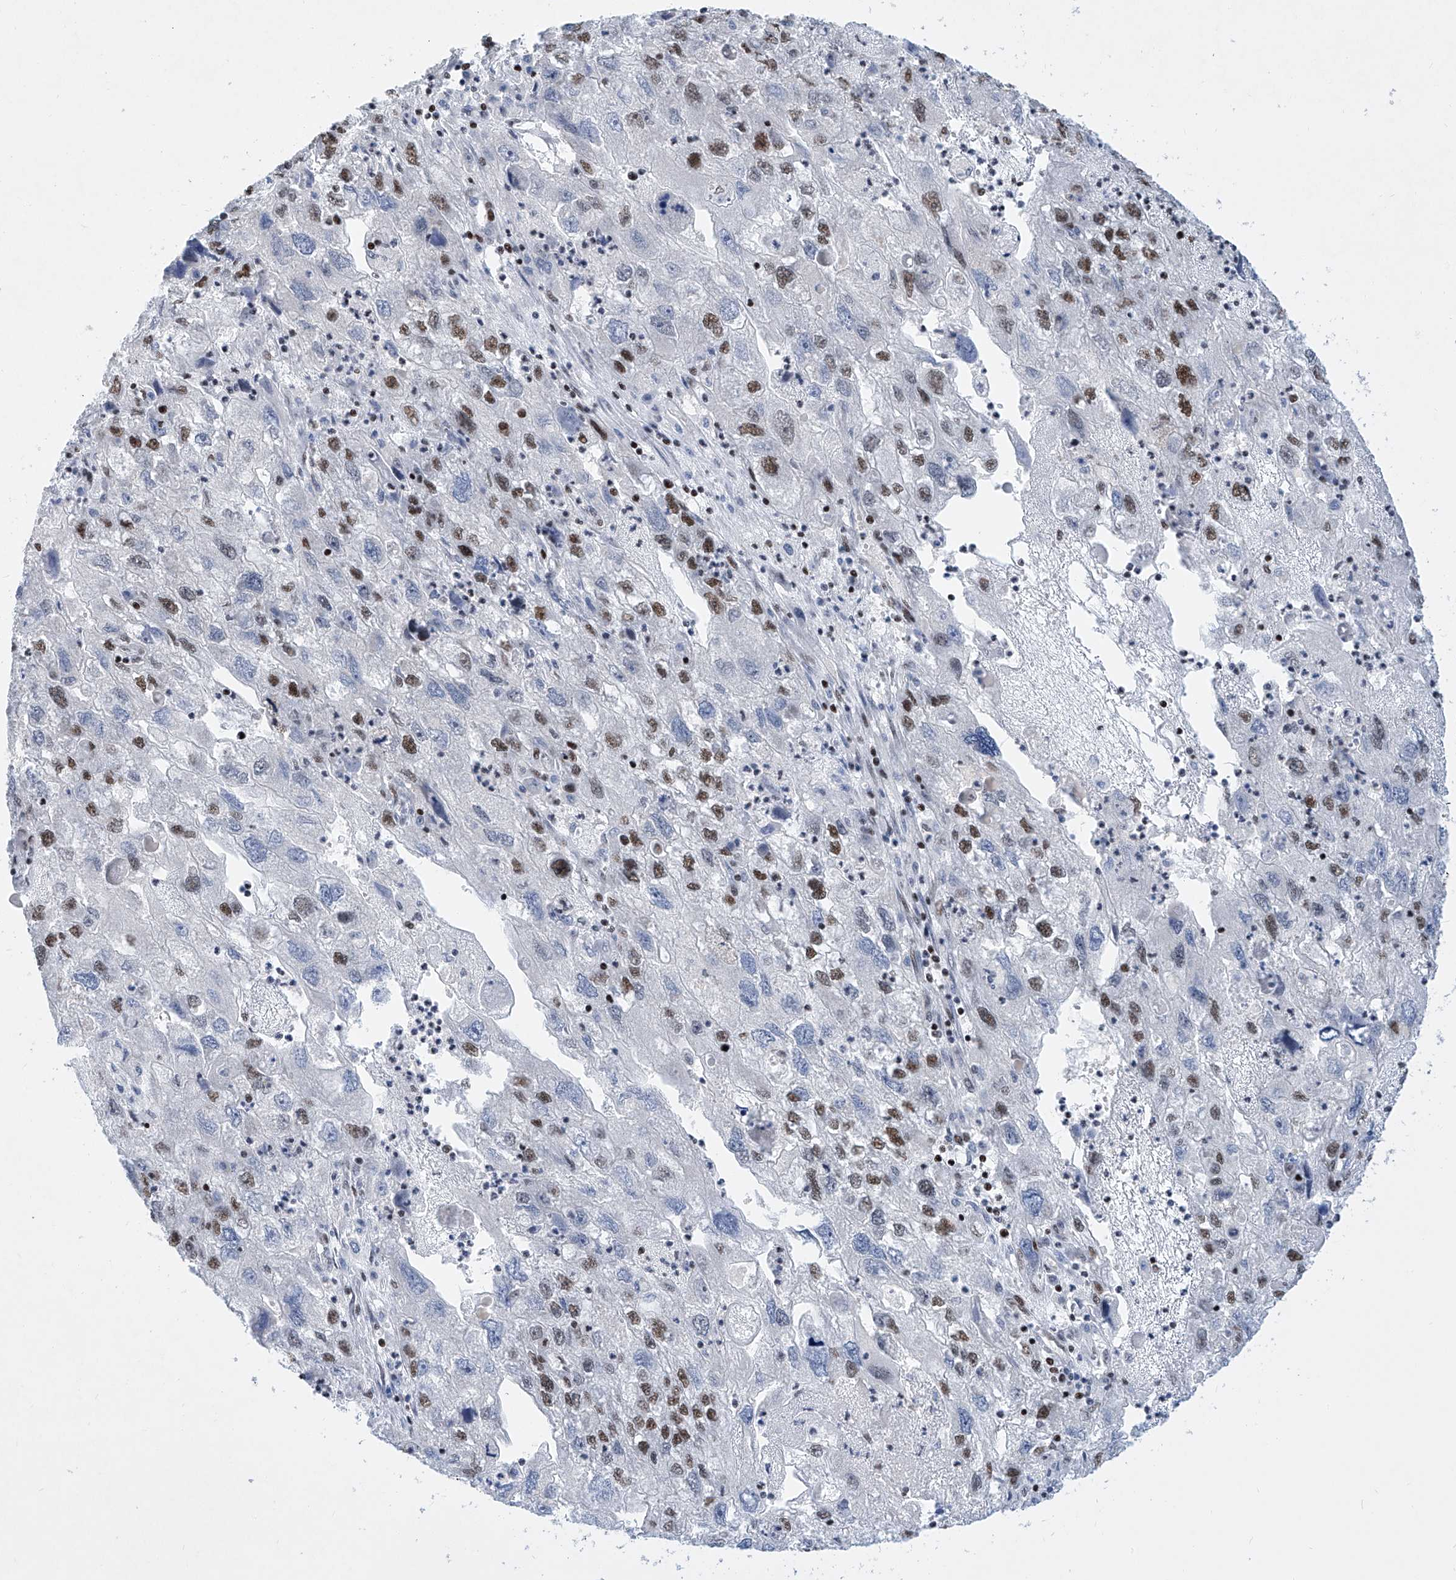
{"staining": {"intensity": "strong", "quantity": "25%-75%", "location": "nuclear"}, "tissue": "endometrial cancer", "cell_type": "Tumor cells", "image_type": "cancer", "snomed": [{"axis": "morphology", "description": "Adenocarcinoma, NOS"}, {"axis": "topography", "description": "Endometrium"}], "caption": "Immunohistochemical staining of human adenocarcinoma (endometrial) reveals strong nuclear protein staining in approximately 25%-75% of tumor cells.", "gene": "TAF4", "patient": {"sex": "female", "age": 49}}